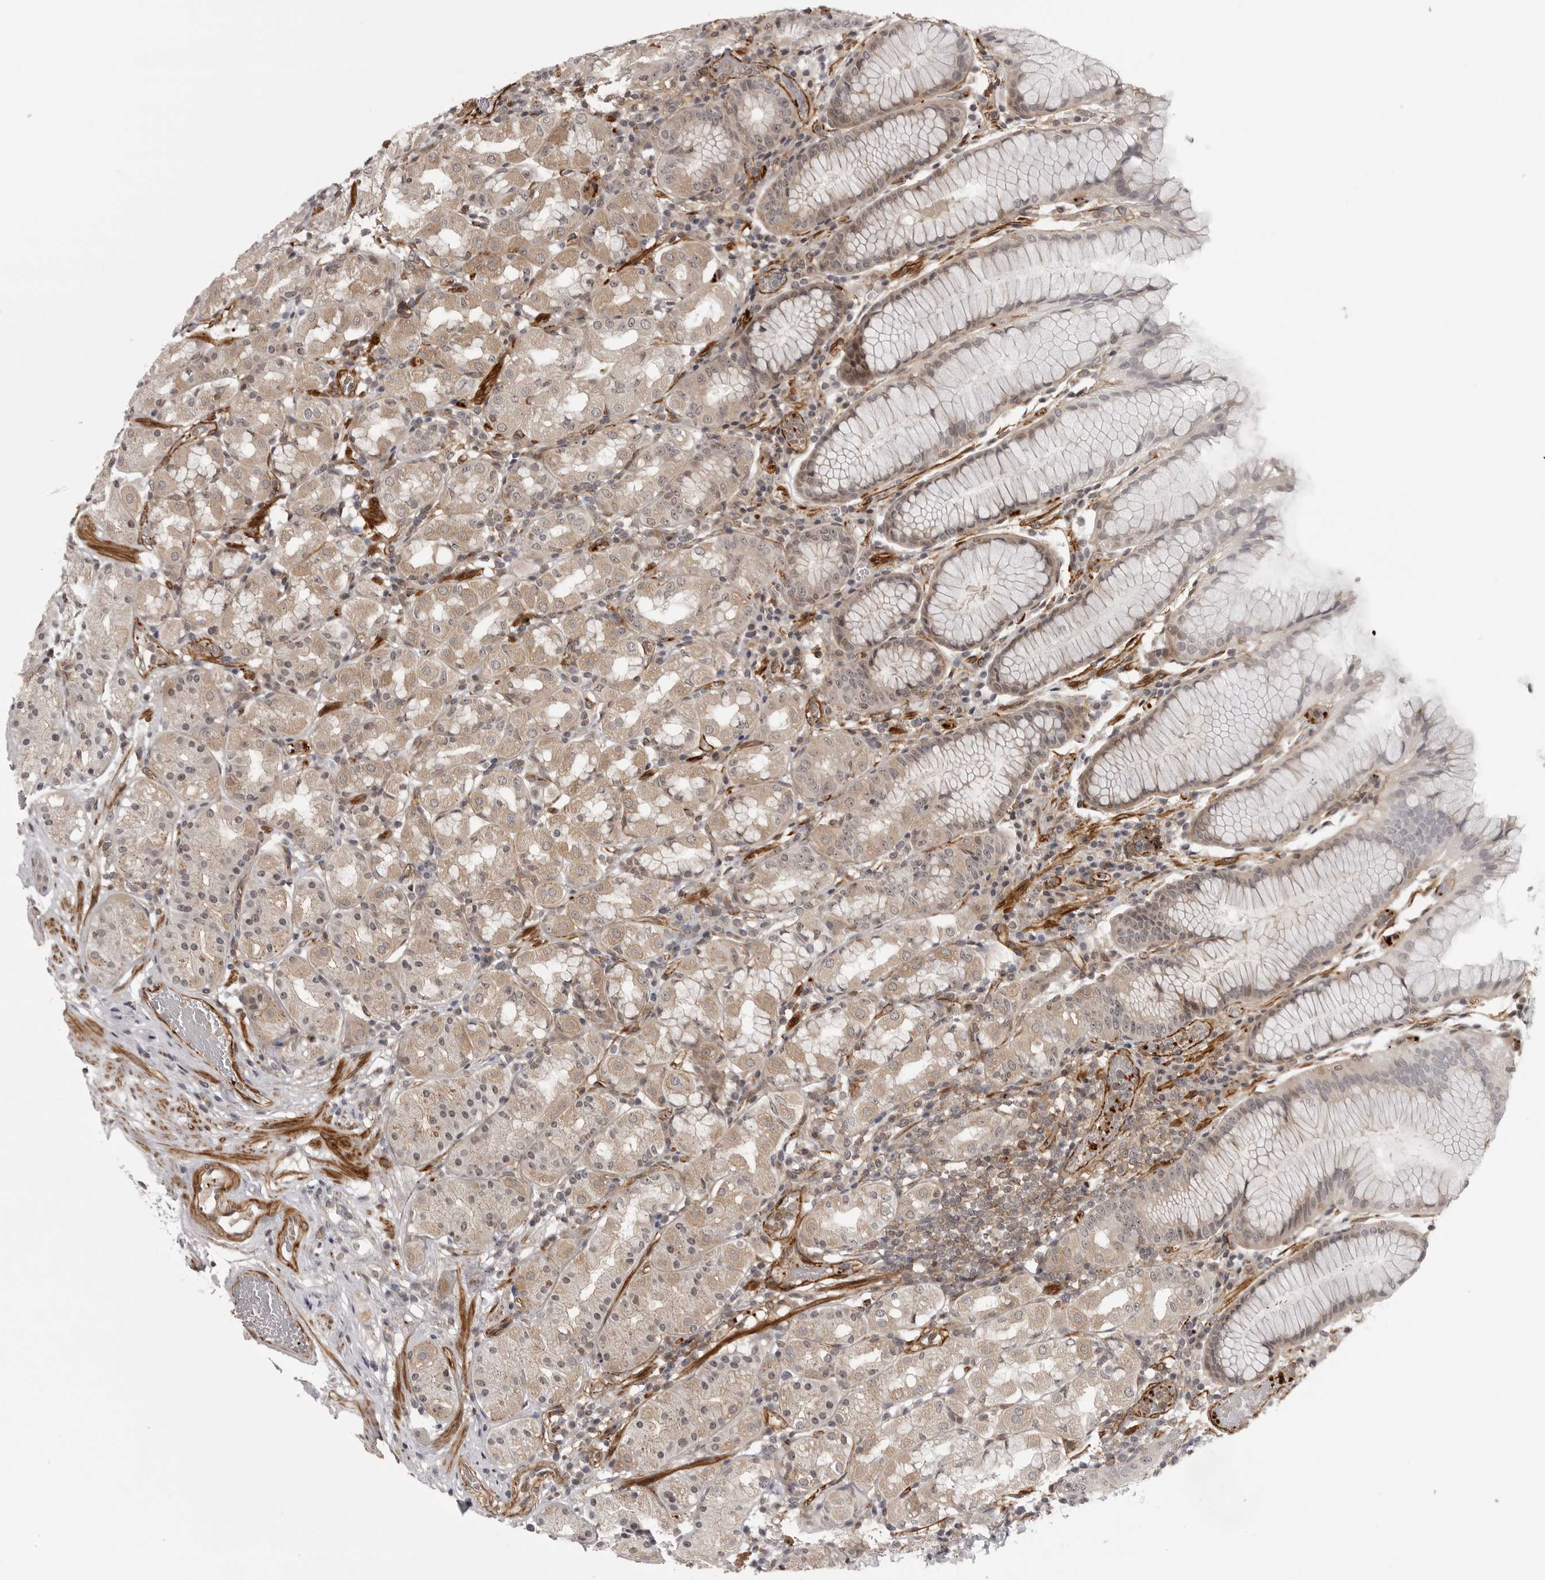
{"staining": {"intensity": "weak", "quantity": "25%-75%", "location": "cytoplasmic/membranous,nuclear"}, "tissue": "stomach", "cell_type": "Glandular cells", "image_type": "normal", "snomed": [{"axis": "morphology", "description": "Normal tissue, NOS"}, {"axis": "topography", "description": "Stomach, lower"}], "caption": "This is a histology image of immunohistochemistry staining of benign stomach, which shows weak staining in the cytoplasmic/membranous,nuclear of glandular cells.", "gene": "TUT4", "patient": {"sex": "female", "age": 56}}